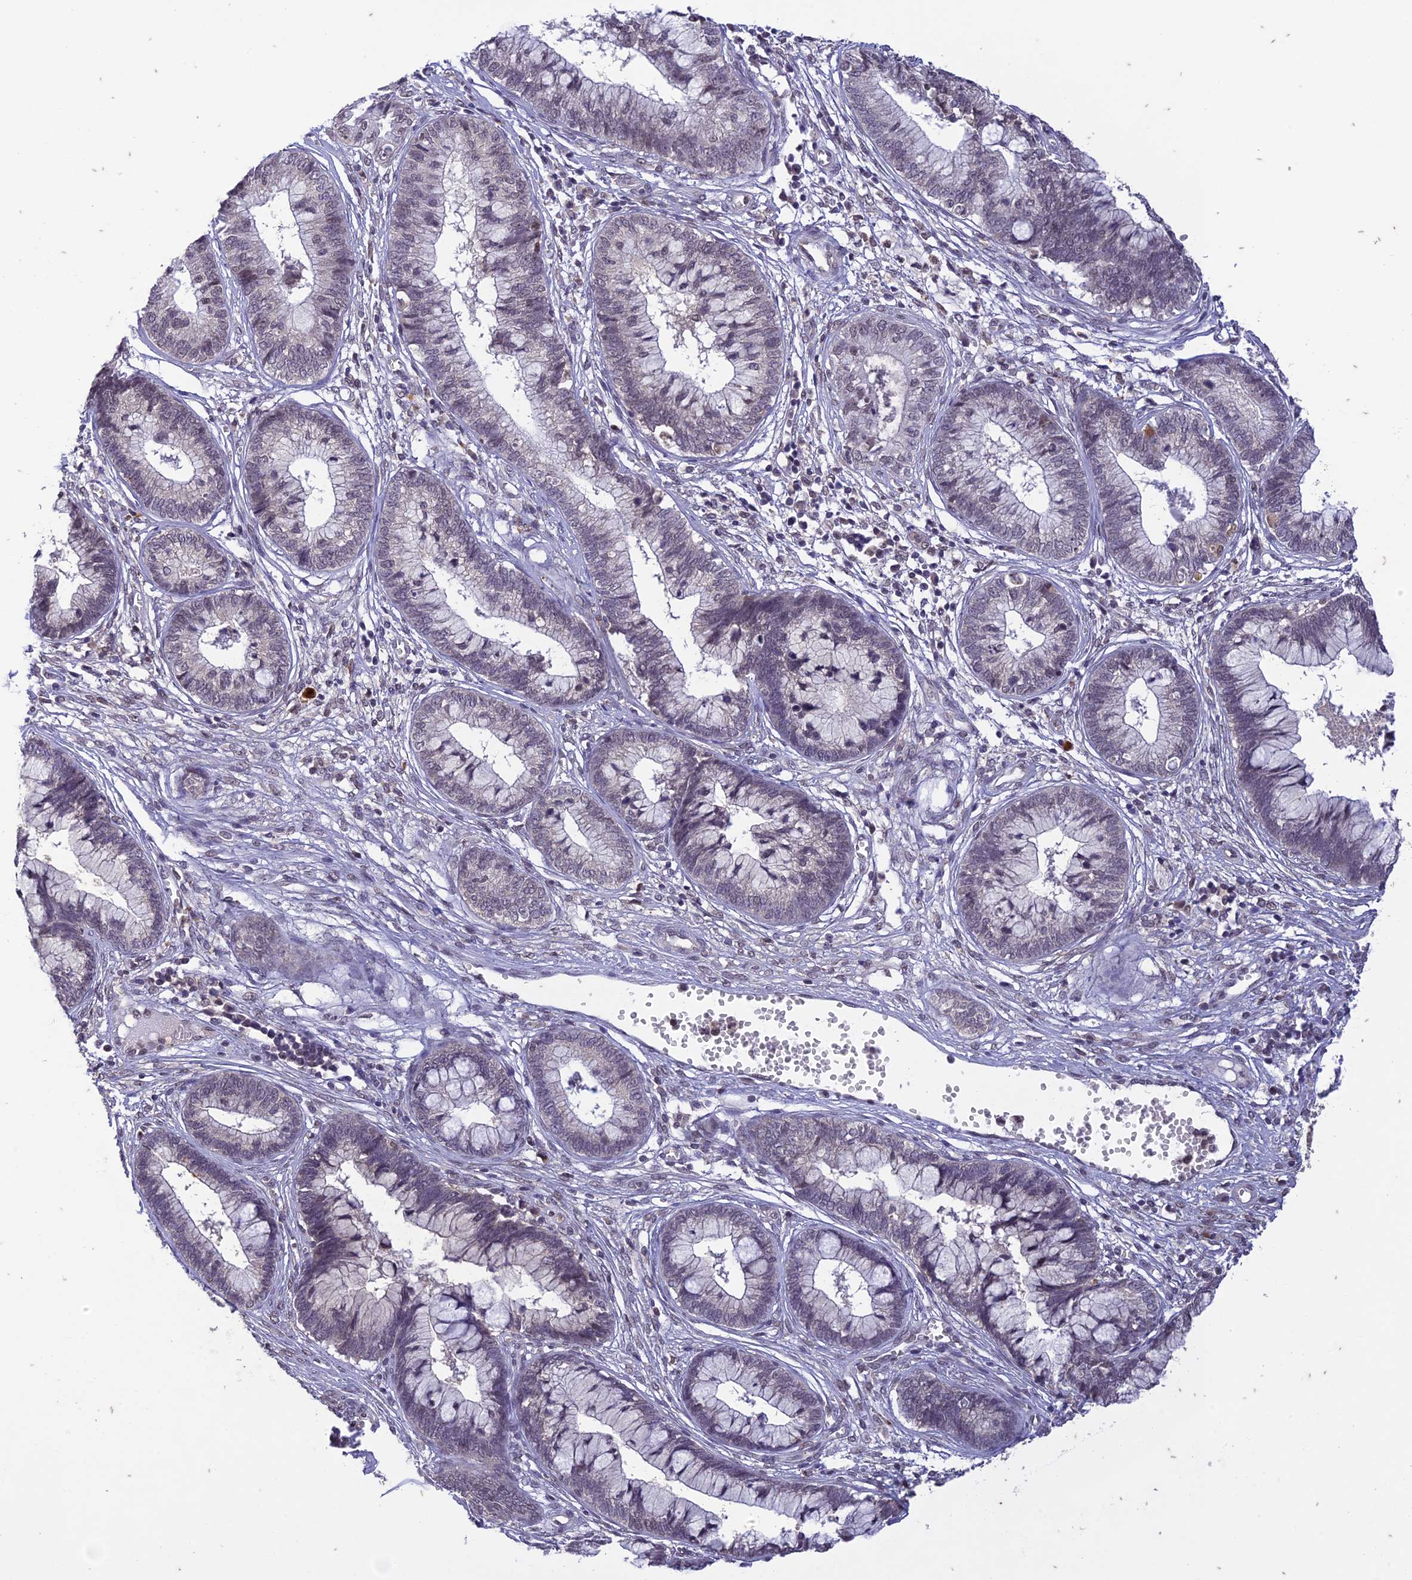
{"staining": {"intensity": "weak", "quantity": "<25%", "location": "nuclear"}, "tissue": "cervical cancer", "cell_type": "Tumor cells", "image_type": "cancer", "snomed": [{"axis": "morphology", "description": "Adenocarcinoma, NOS"}, {"axis": "topography", "description": "Cervix"}], "caption": "IHC histopathology image of adenocarcinoma (cervical) stained for a protein (brown), which demonstrates no staining in tumor cells.", "gene": "POP4", "patient": {"sex": "female", "age": 44}}